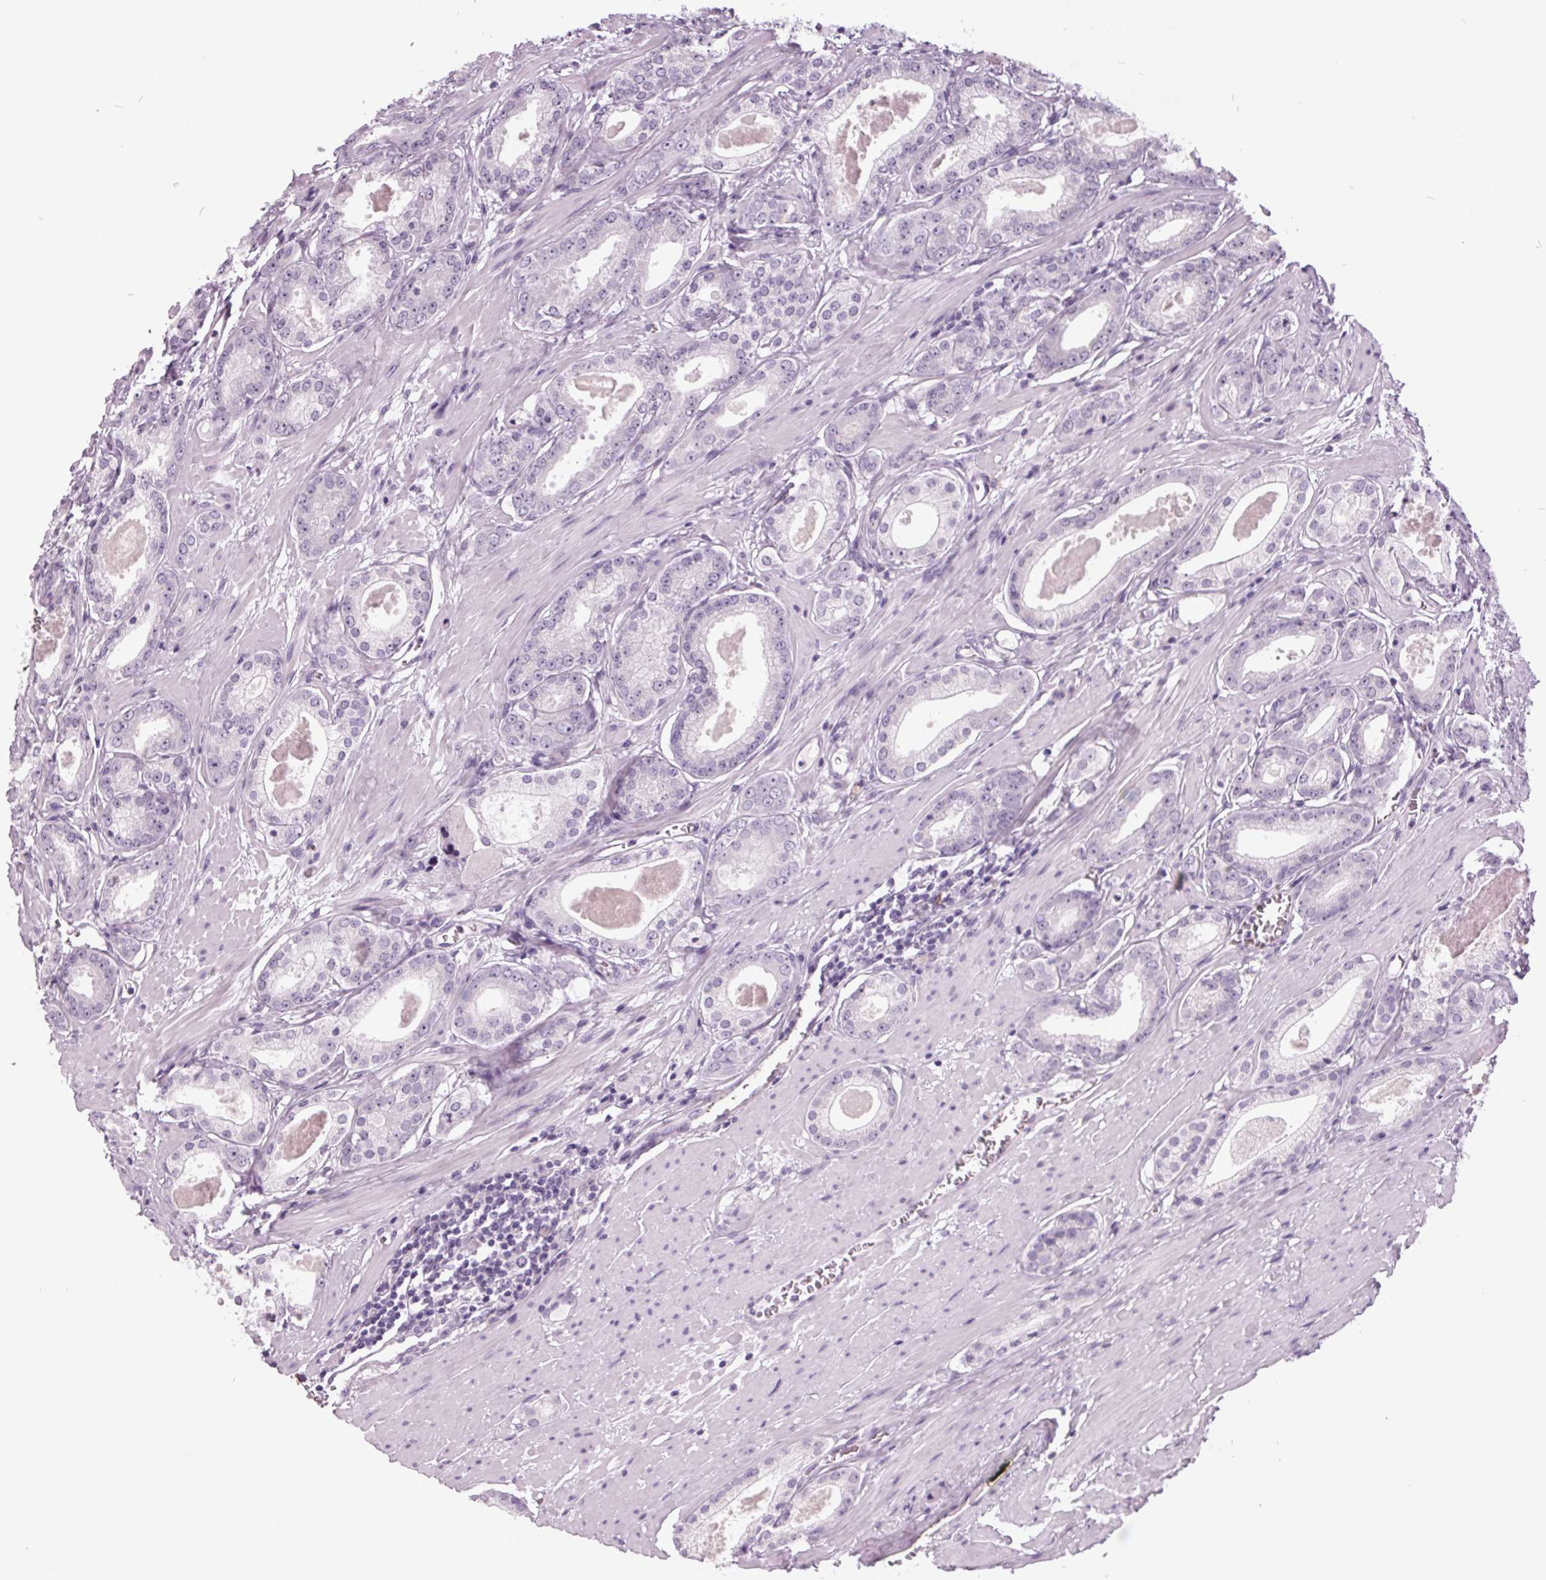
{"staining": {"intensity": "negative", "quantity": "none", "location": "none"}, "tissue": "prostate cancer", "cell_type": "Tumor cells", "image_type": "cancer", "snomed": [{"axis": "morphology", "description": "Adenocarcinoma, NOS"}, {"axis": "morphology", "description": "Adenocarcinoma, Low grade"}, {"axis": "topography", "description": "Prostate"}], "caption": "The immunohistochemistry (IHC) image has no significant positivity in tumor cells of adenocarcinoma (low-grade) (prostate) tissue. (Brightfield microscopy of DAB IHC at high magnification).", "gene": "ODAD2", "patient": {"sex": "male", "age": 64}}